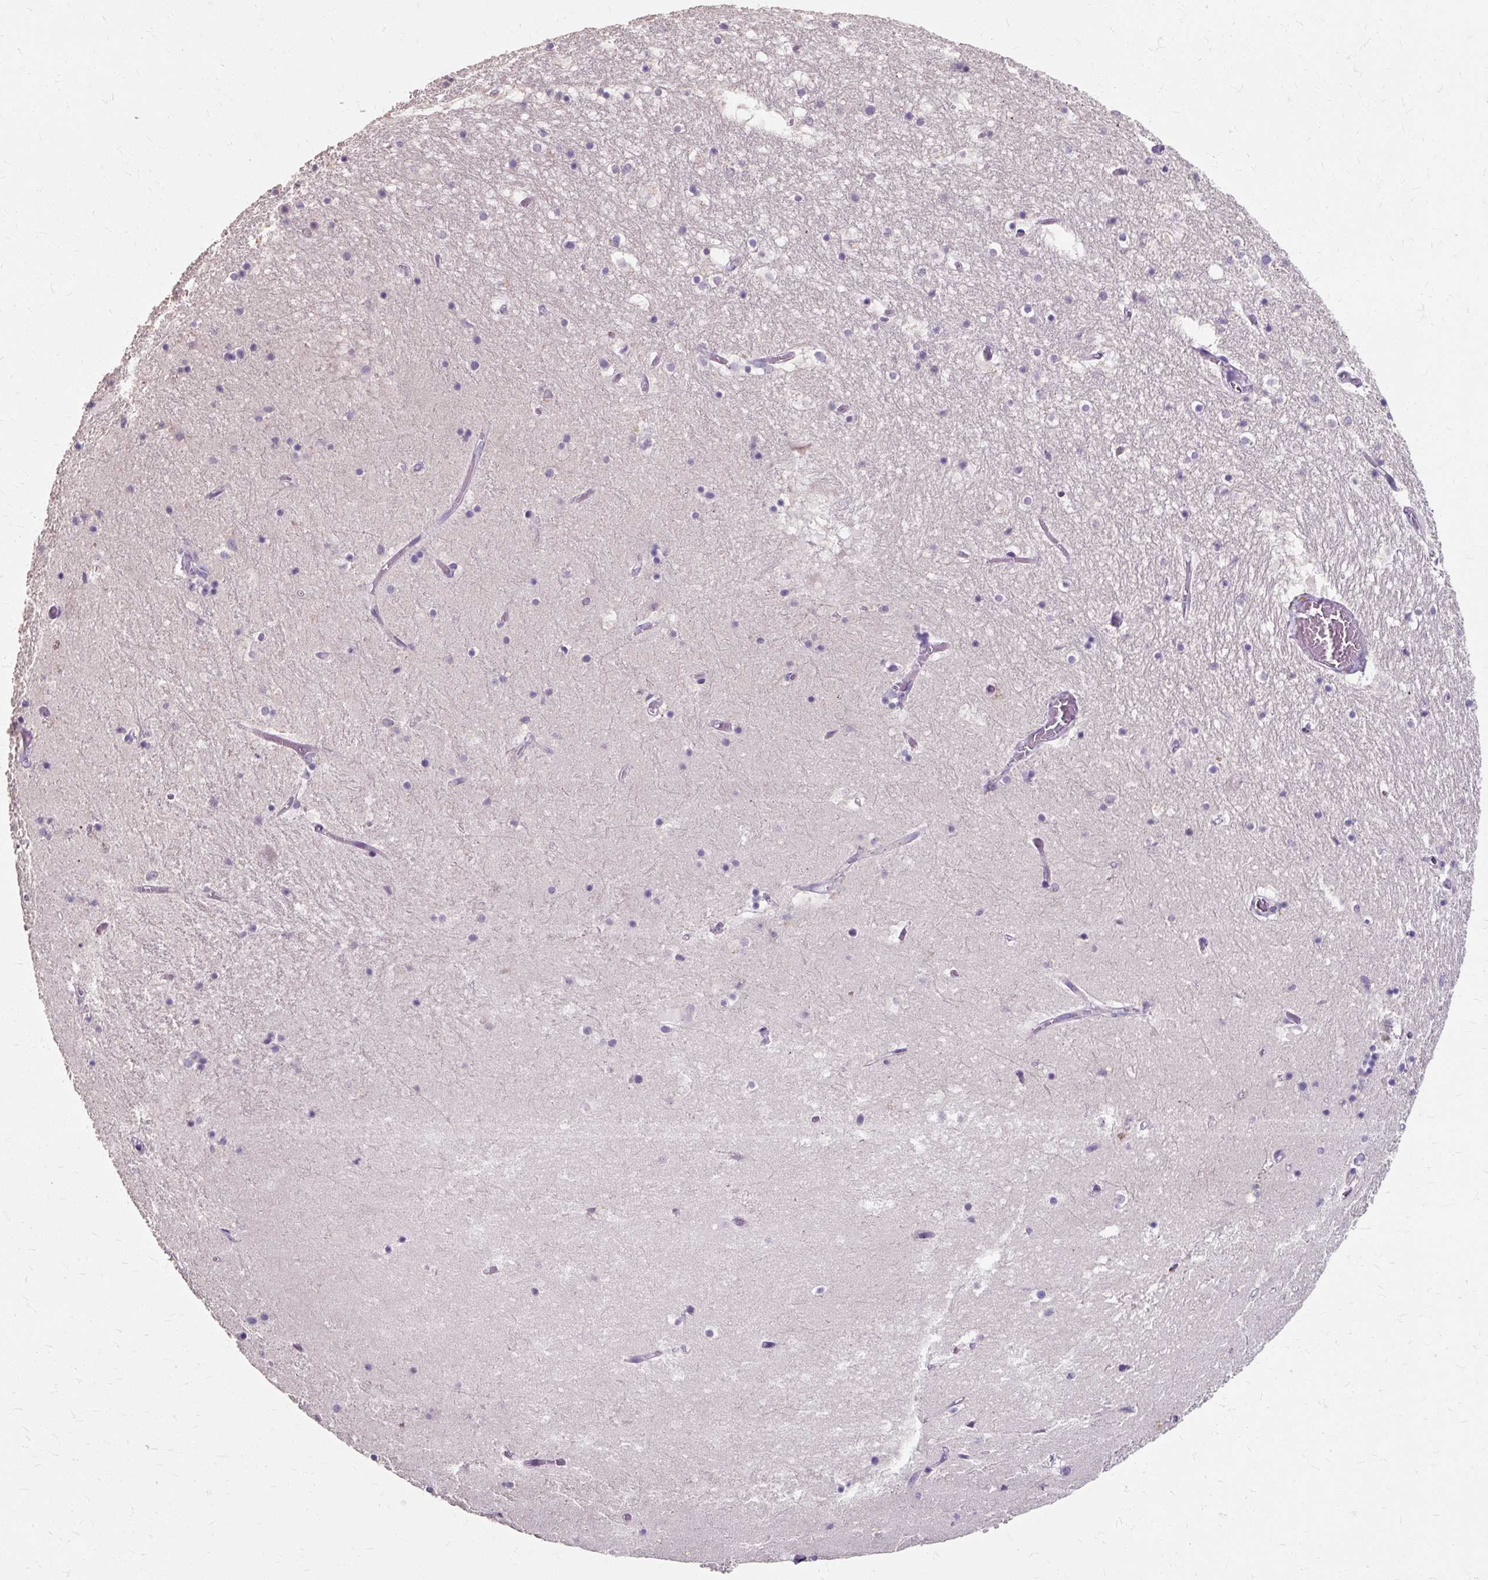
{"staining": {"intensity": "negative", "quantity": "none", "location": "none"}, "tissue": "hippocampus", "cell_type": "Glial cells", "image_type": "normal", "snomed": [{"axis": "morphology", "description": "Normal tissue, NOS"}, {"axis": "topography", "description": "Hippocampus"}], "caption": "Immunohistochemistry image of unremarkable hippocampus: hippocampus stained with DAB (3,3'-diaminobenzidine) shows no significant protein expression in glial cells.", "gene": "KLHL24", "patient": {"sex": "female", "age": 52}}